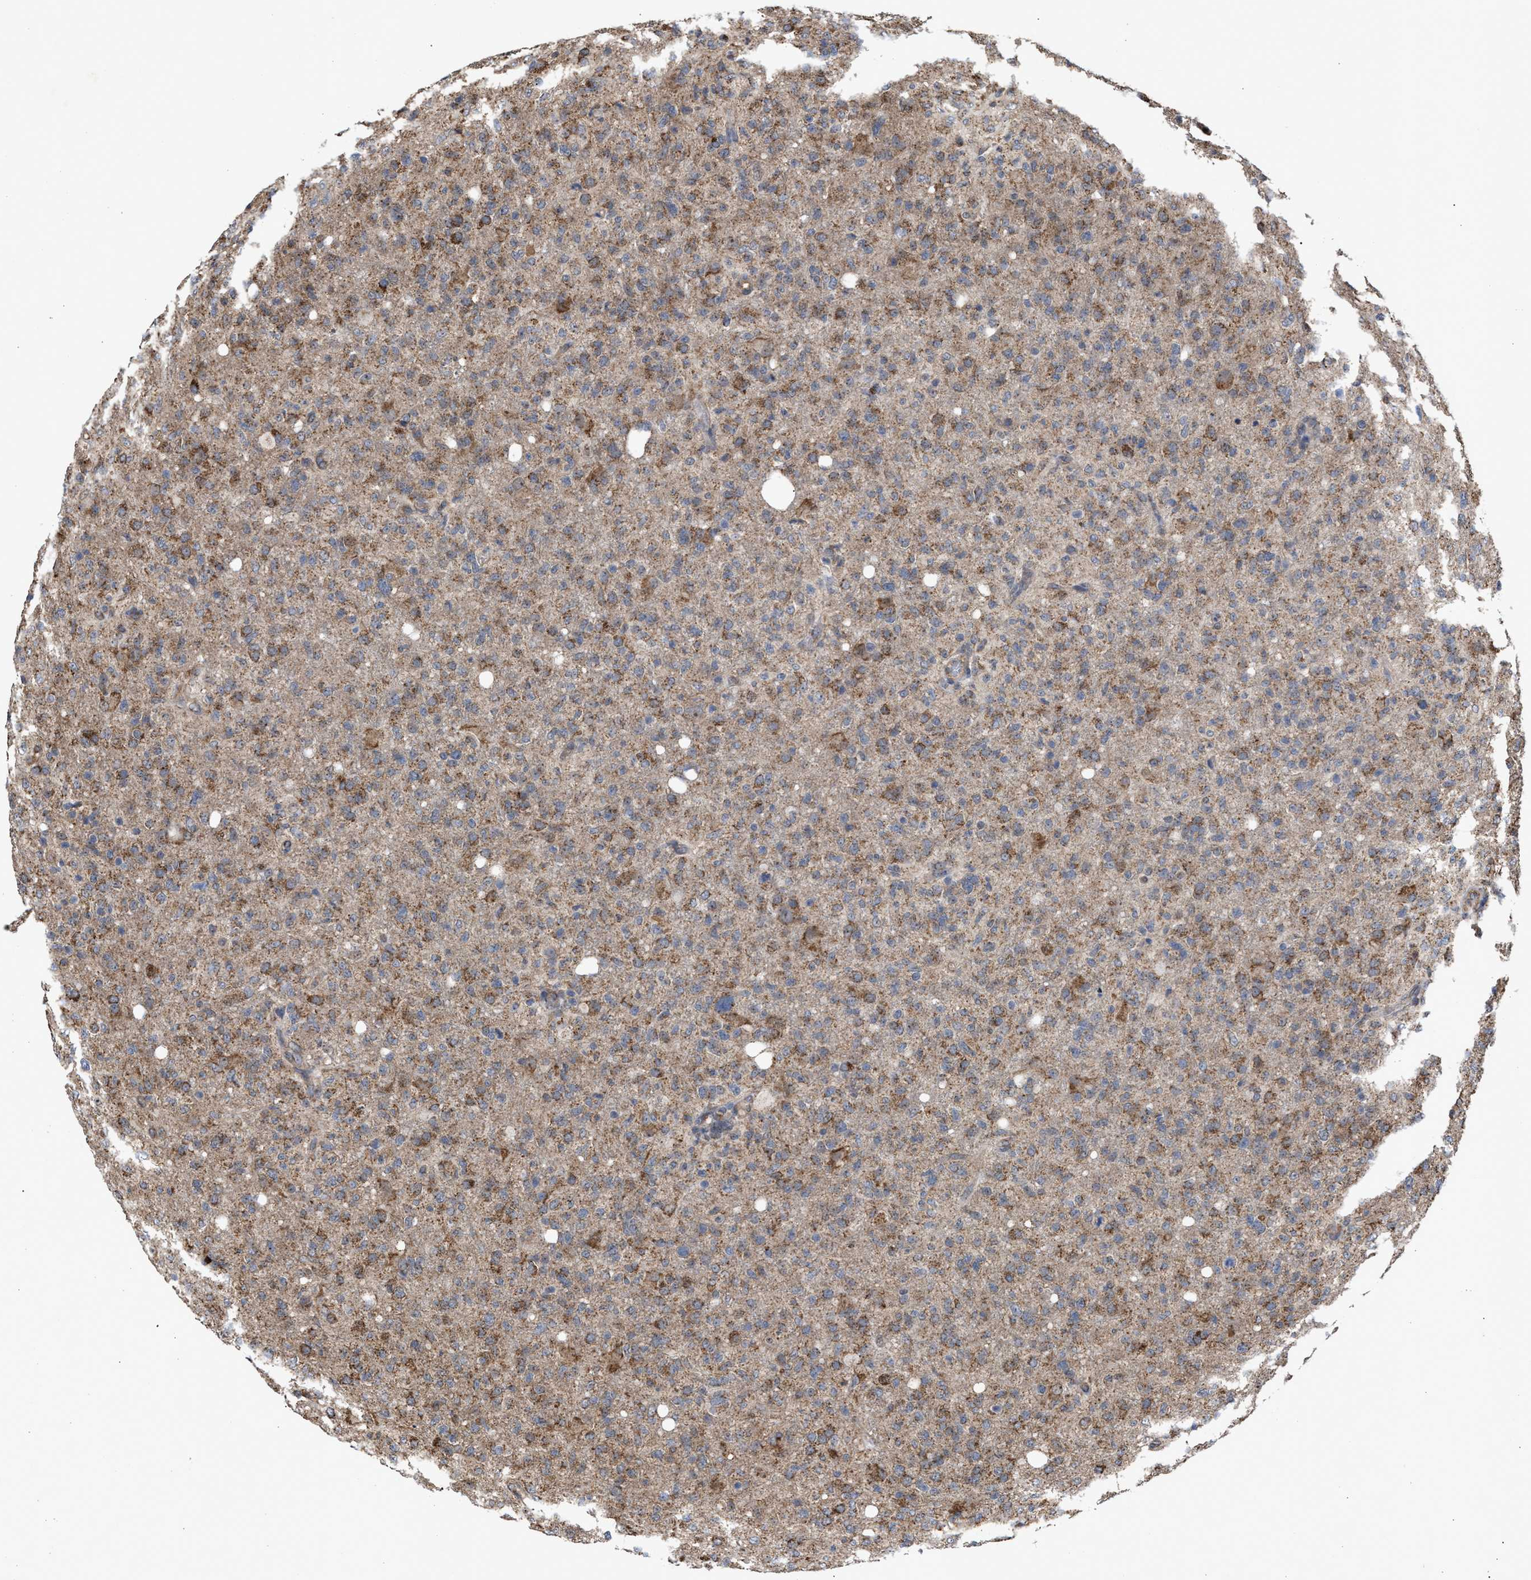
{"staining": {"intensity": "moderate", "quantity": ">75%", "location": "cytoplasmic/membranous"}, "tissue": "glioma", "cell_type": "Tumor cells", "image_type": "cancer", "snomed": [{"axis": "morphology", "description": "Glioma, malignant, High grade"}, {"axis": "topography", "description": "Brain"}], "caption": "The histopathology image shows immunohistochemical staining of high-grade glioma (malignant). There is moderate cytoplasmic/membranous positivity is identified in approximately >75% of tumor cells.", "gene": "EXOSC2", "patient": {"sex": "female", "age": 57}}